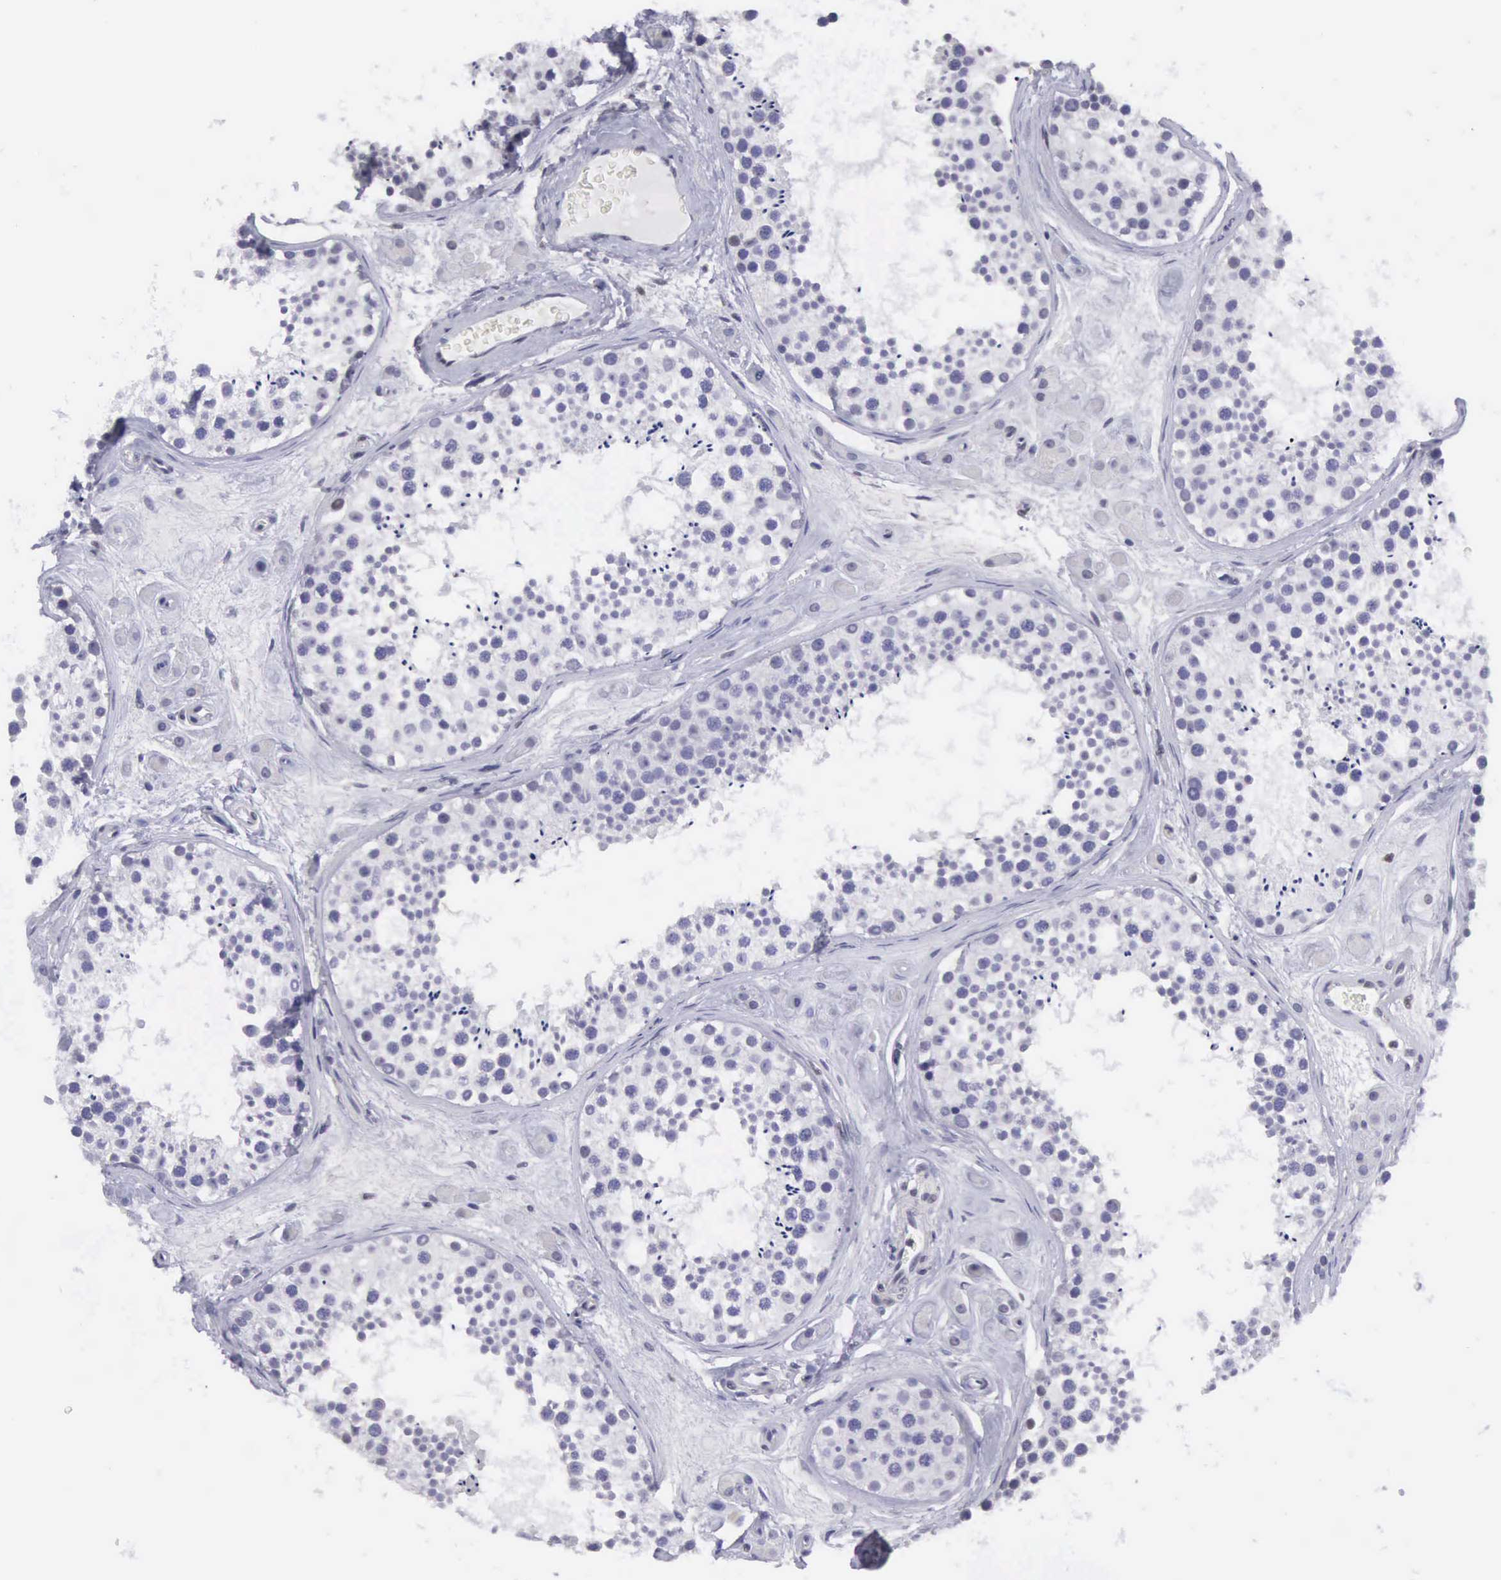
{"staining": {"intensity": "moderate", "quantity": "25%-75%", "location": "nuclear"}, "tissue": "testis", "cell_type": "Cells in seminiferous ducts", "image_type": "normal", "snomed": [{"axis": "morphology", "description": "Normal tissue, NOS"}, {"axis": "topography", "description": "Testis"}], "caption": "An IHC histopathology image of benign tissue is shown. Protein staining in brown labels moderate nuclear positivity in testis within cells in seminiferous ducts. The staining was performed using DAB (3,3'-diaminobenzidine), with brown indicating positive protein expression. Nuclei are stained blue with hematoxylin.", "gene": "ETV6", "patient": {"sex": "male", "age": 38}}